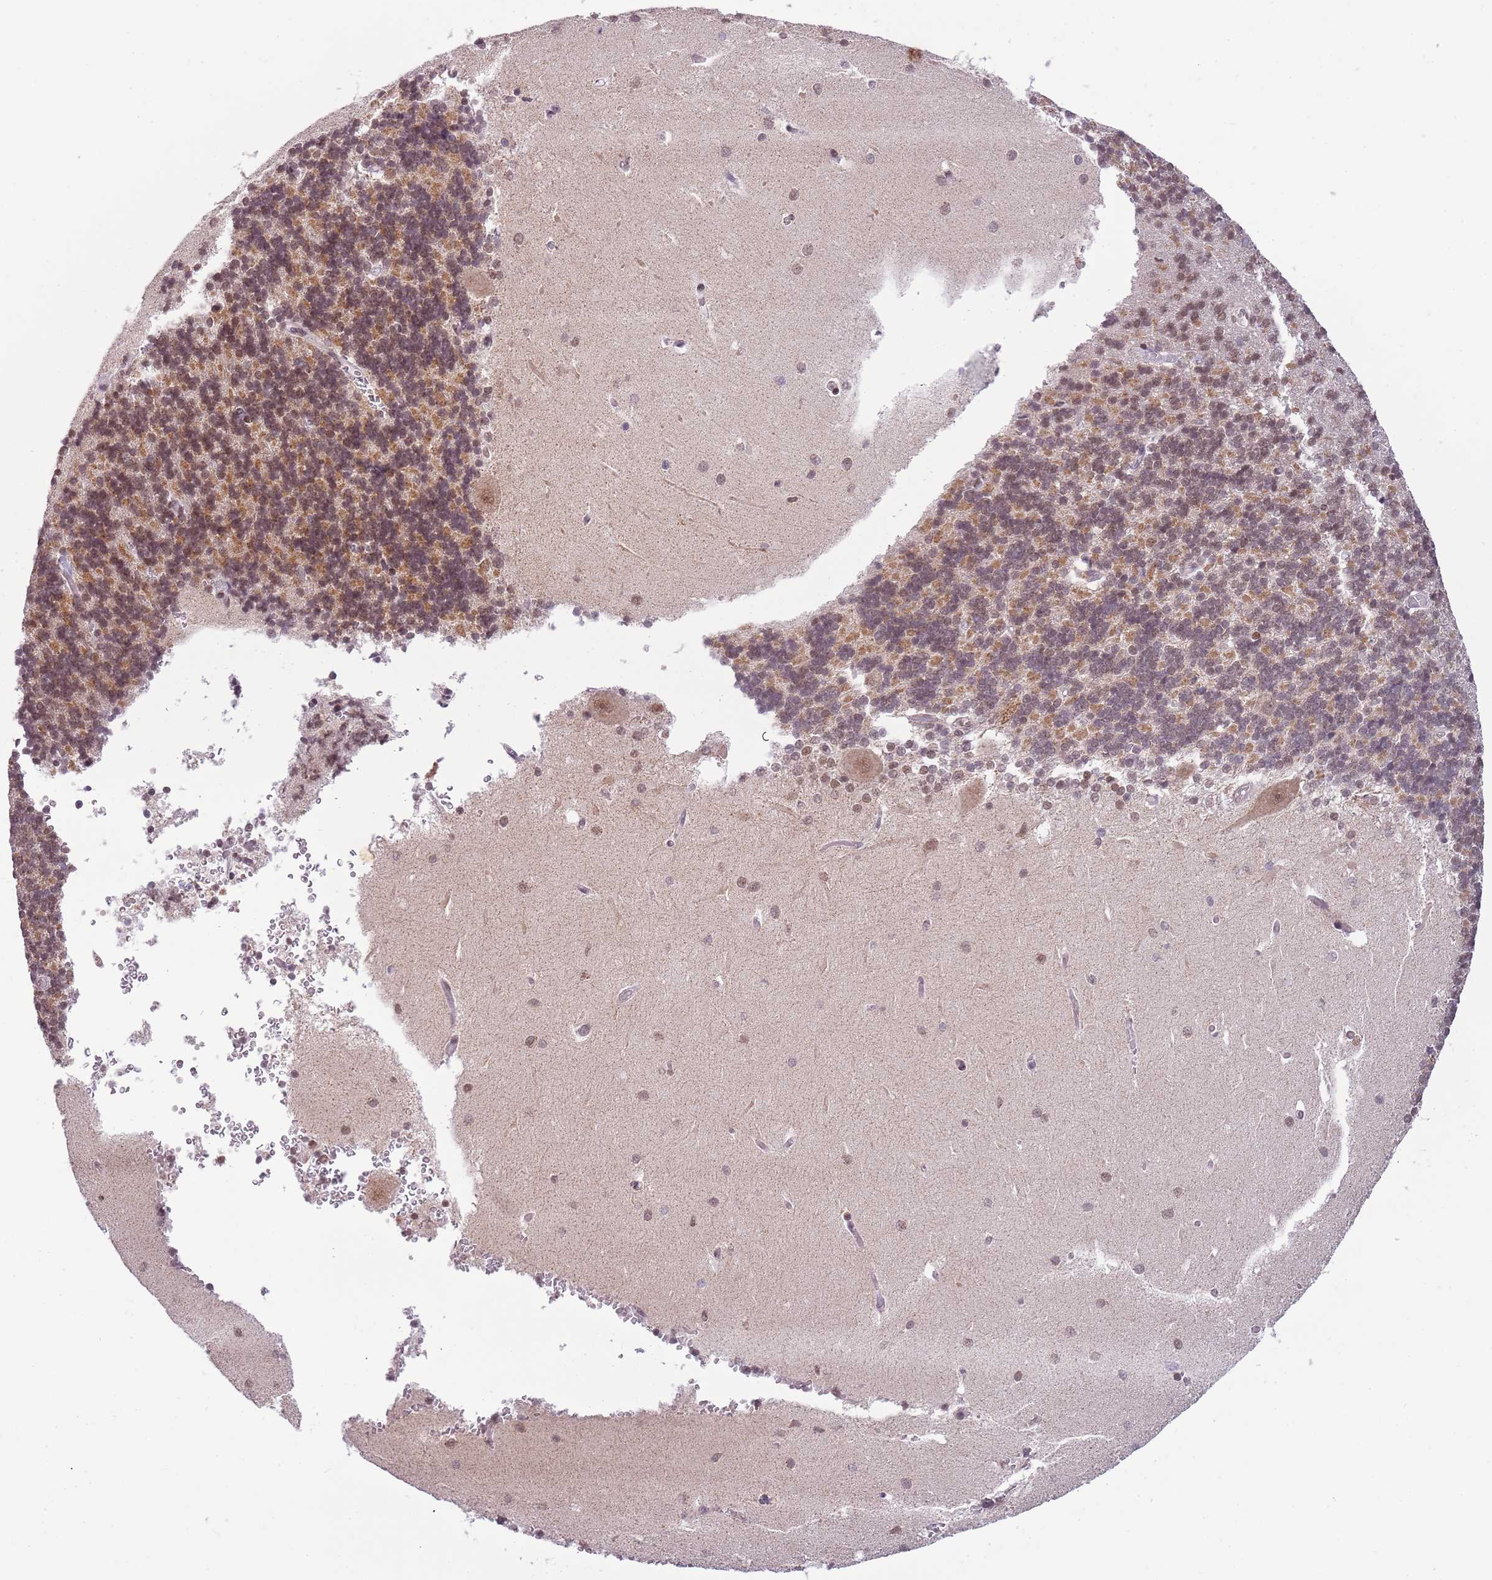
{"staining": {"intensity": "moderate", "quantity": "25%-75%", "location": "cytoplasmic/membranous,nuclear"}, "tissue": "cerebellum", "cell_type": "Cells in granular layer", "image_type": "normal", "snomed": [{"axis": "morphology", "description": "Normal tissue, NOS"}, {"axis": "topography", "description": "Cerebellum"}], "caption": "A brown stain highlights moderate cytoplasmic/membranous,nuclear expression of a protein in cells in granular layer of normal cerebellum.", "gene": "FAM120AOS", "patient": {"sex": "male", "age": 37}}